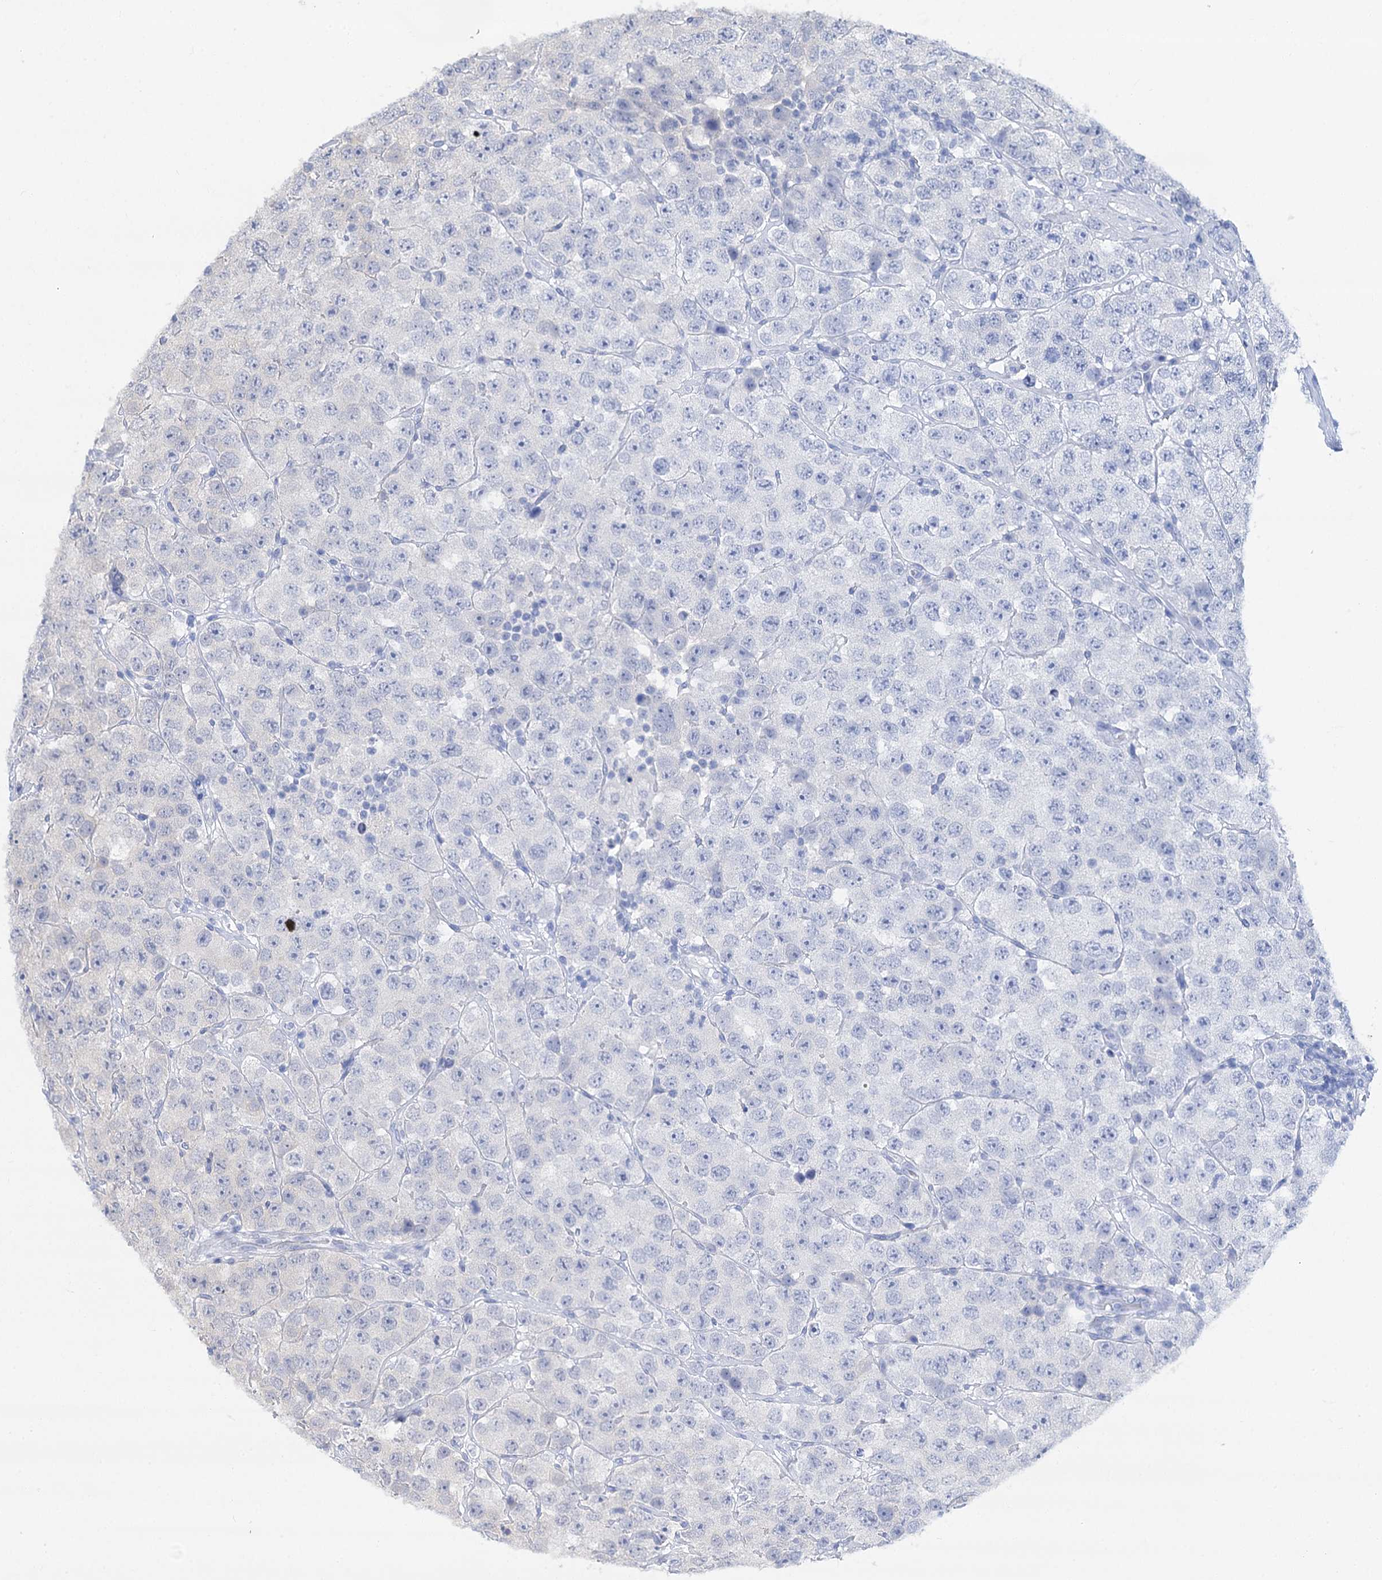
{"staining": {"intensity": "weak", "quantity": "25%-75%", "location": "cytoplasmic/membranous"}, "tissue": "testis cancer", "cell_type": "Tumor cells", "image_type": "cancer", "snomed": [{"axis": "morphology", "description": "Seminoma, NOS"}, {"axis": "topography", "description": "Testis"}], "caption": "Testis cancer stained with a protein marker reveals weak staining in tumor cells.", "gene": "FBXW8", "patient": {"sex": "male", "age": 28}}